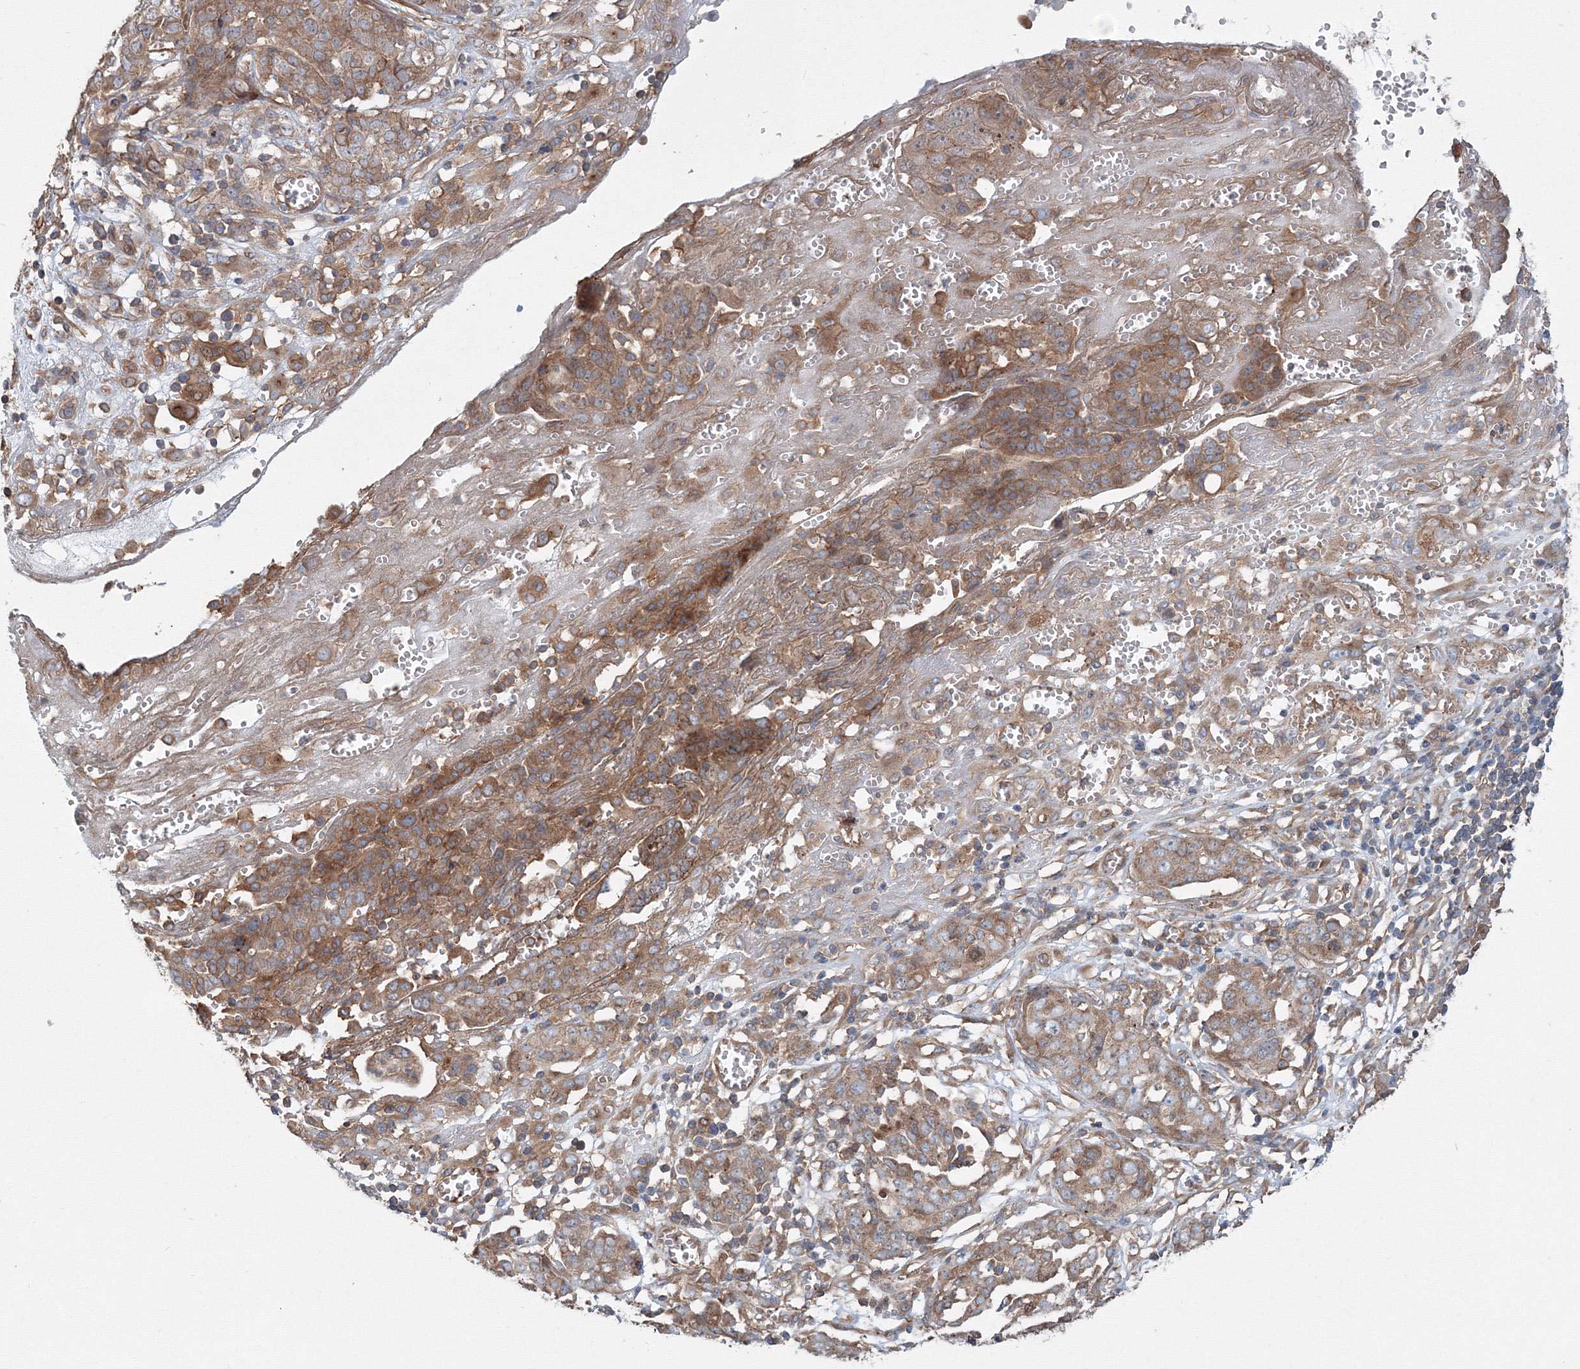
{"staining": {"intensity": "moderate", "quantity": ">75%", "location": "cytoplasmic/membranous"}, "tissue": "ovarian cancer", "cell_type": "Tumor cells", "image_type": "cancer", "snomed": [{"axis": "morphology", "description": "Cystadenocarcinoma, serous, NOS"}, {"axis": "topography", "description": "Soft tissue"}, {"axis": "topography", "description": "Ovary"}], "caption": "High-magnification brightfield microscopy of ovarian serous cystadenocarcinoma stained with DAB (brown) and counterstained with hematoxylin (blue). tumor cells exhibit moderate cytoplasmic/membranous staining is appreciated in approximately>75% of cells.", "gene": "EXOC1", "patient": {"sex": "female", "age": 57}}